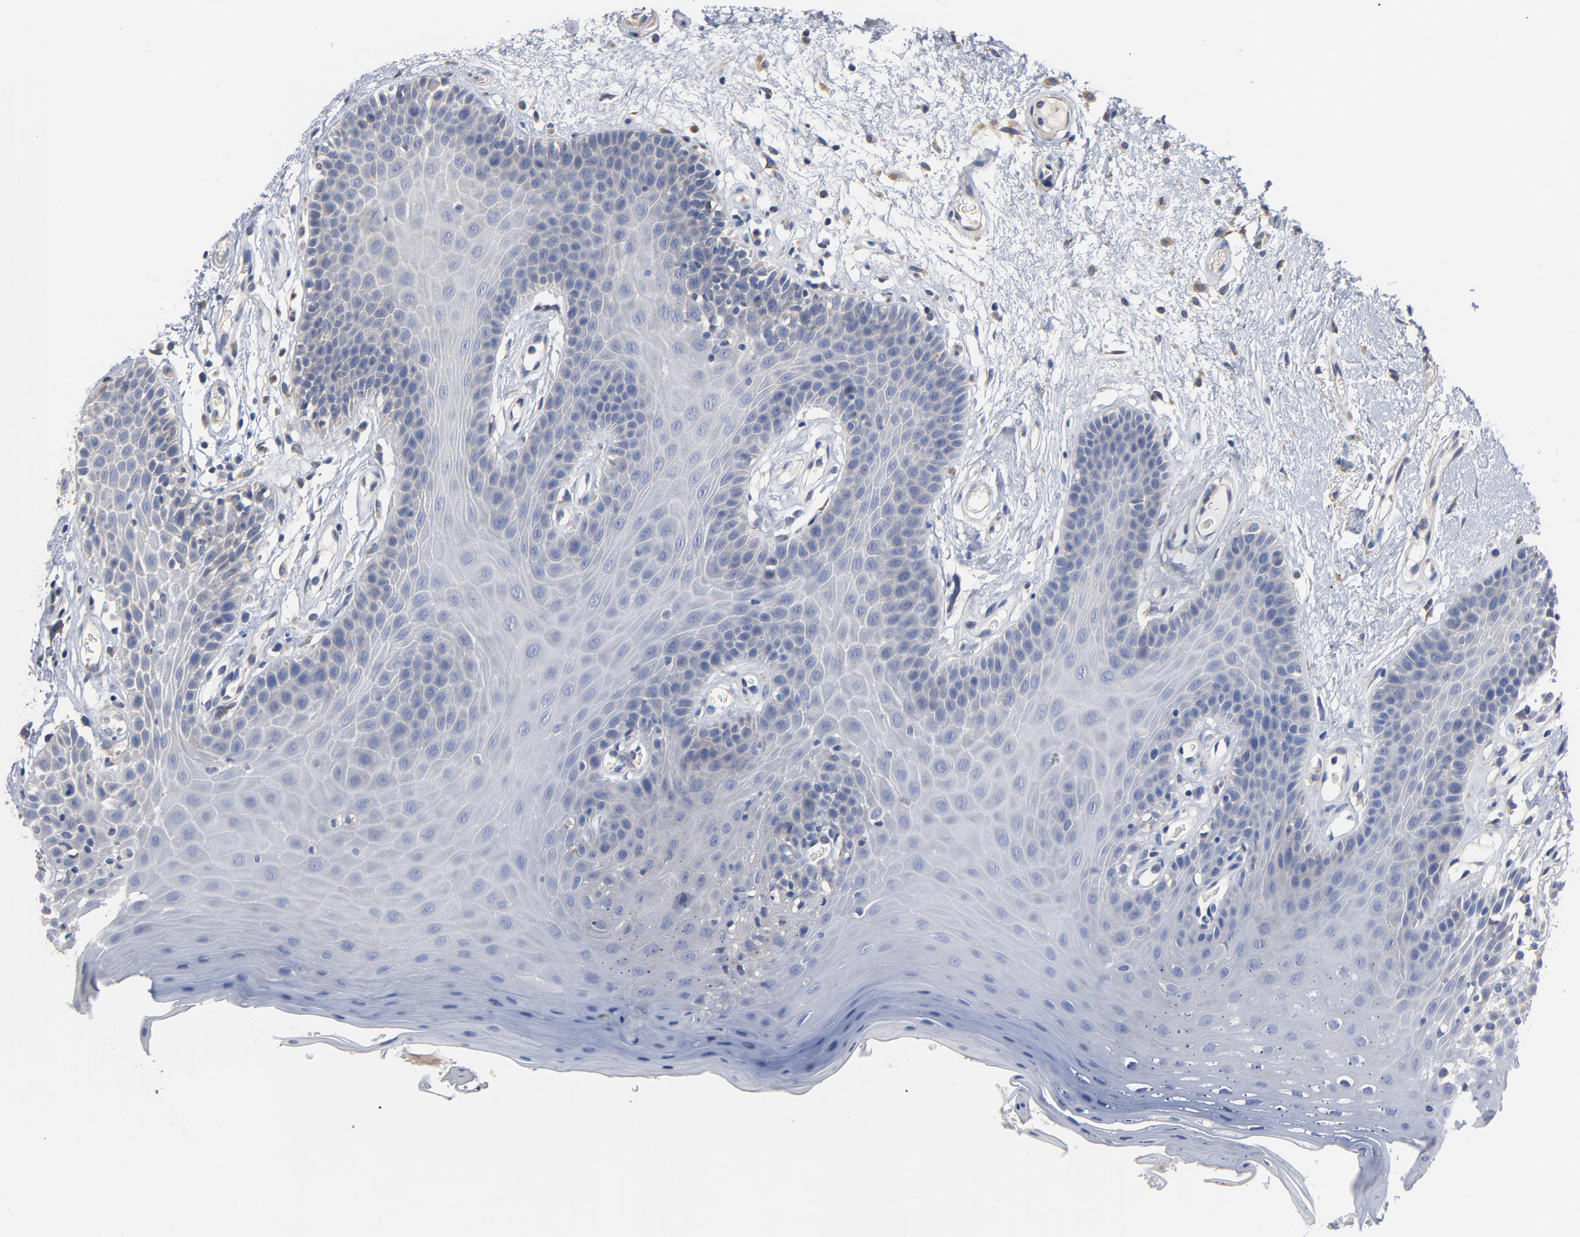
{"staining": {"intensity": "negative", "quantity": "none", "location": "none"}, "tissue": "oral mucosa", "cell_type": "Squamous epithelial cells", "image_type": "normal", "snomed": [{"axis": "morphology", "description": "Normal tissue, NOS"}, {"axis": "morphology", "description": "Squamous cell carcinoma, NOS"}, {"axis": "topography", "description": "Skeletal muscle"}, {"axis": "topography", "description": "Oral tissue"}, {"axis": "topography", "description": "Head-Neck"}], "caption": "A histopathology image of human oral mucosa is negative for staining in squamous epithelial cells. The staining is performed using DAB (3,3'-diaminobenzidine) brown chromogen with nuclei counter-stained in using hematoxylin.", "gene": "TLR4", "patient": {"sex": "male", "age": 71}}